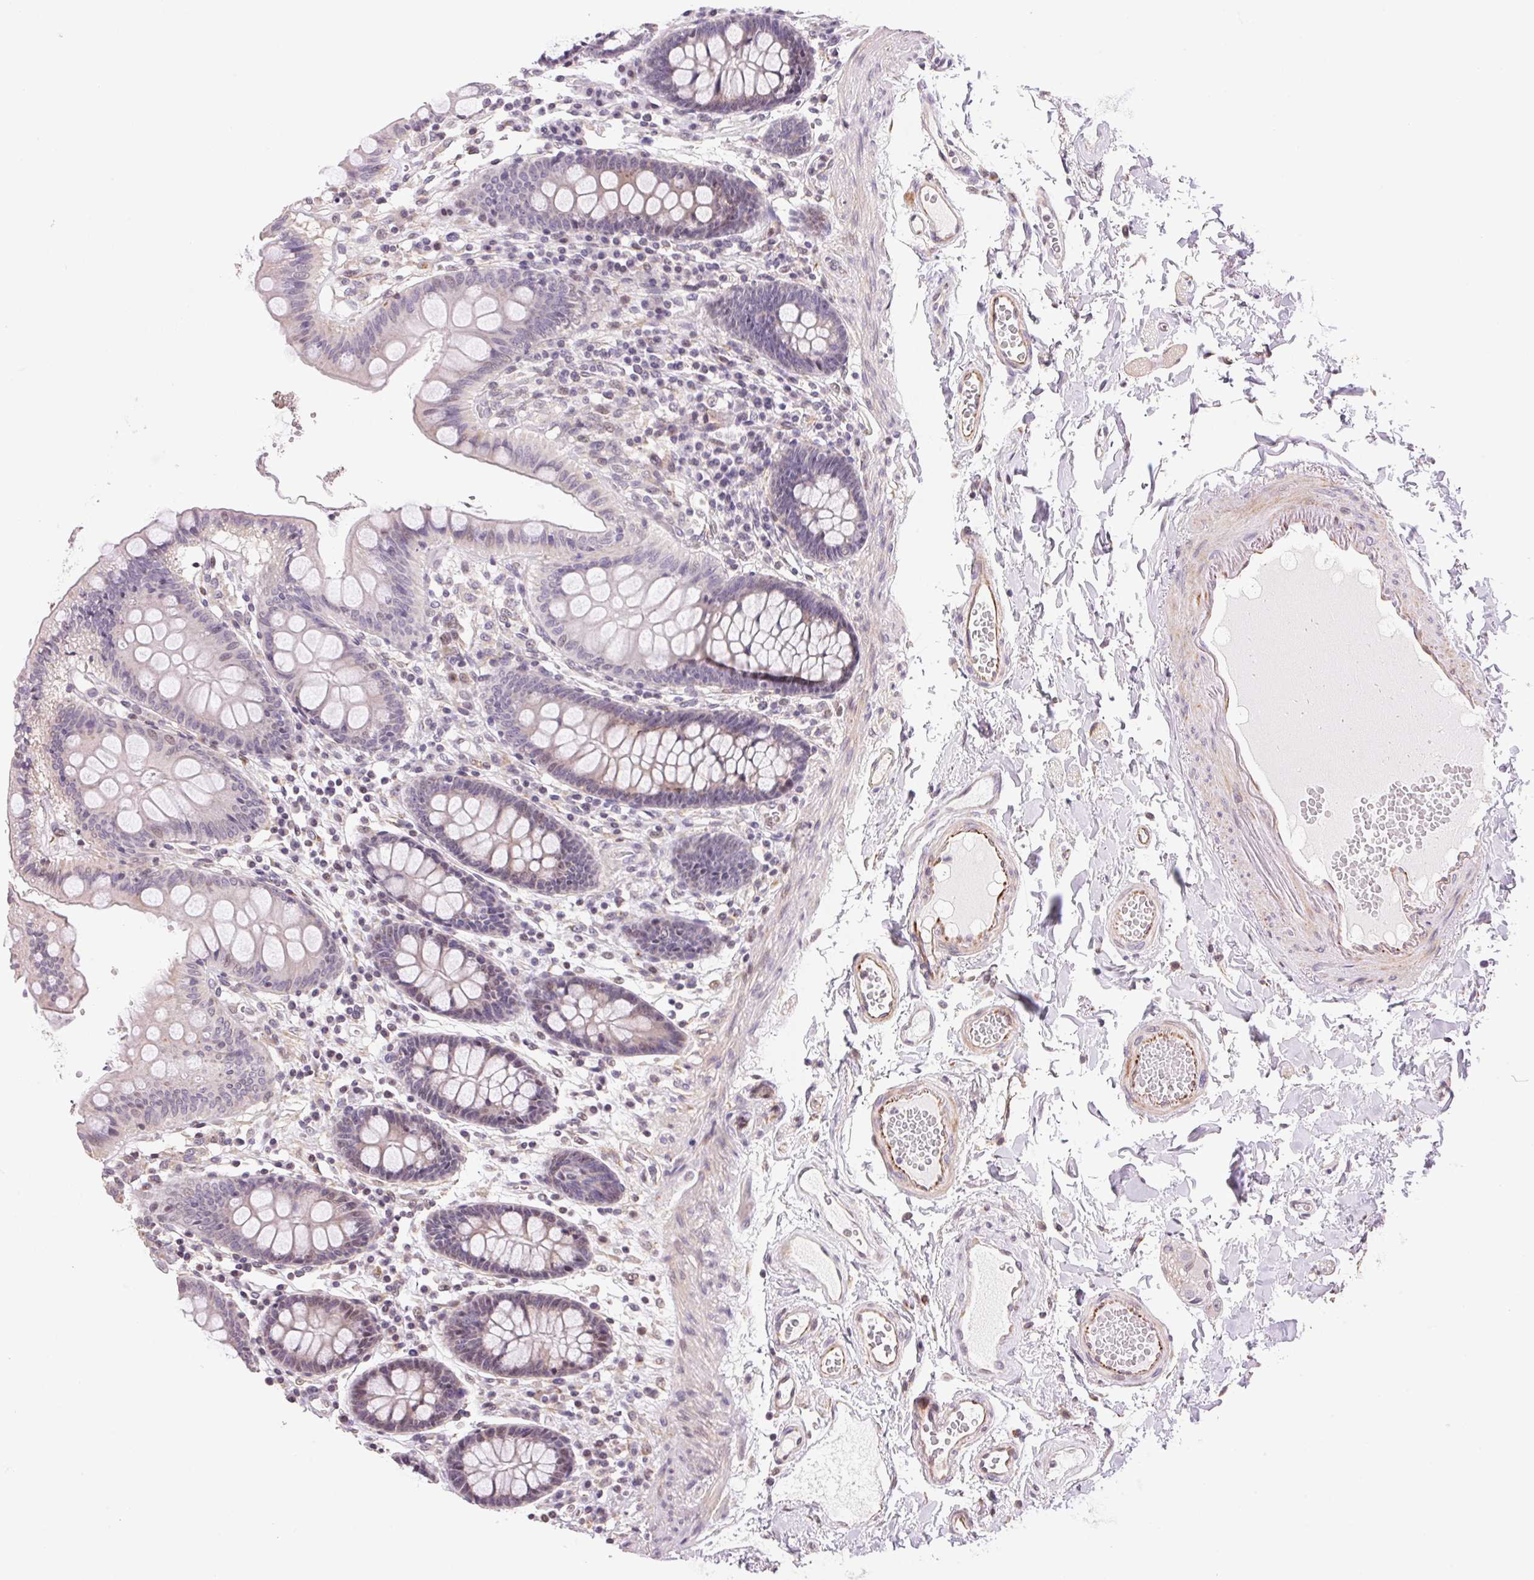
{"staining": {"intensity": "moderate", "quantity": ">75%", "location": "cytoplasmic/membranous"}, "tissue": "colon", "cell_type": "Endothelial cells", "image_type": "normal", "snomed": [{"axis": "morphology", "description": "Normal tissue, NOS"}, {"axis": "topography", "description": "Colon"}], "caption": "Endothelial cells exhibit medium levels of moderate cytoplasmic/membranous positivity in about >75% of cells in unremarkable human colon. The staining was performed using DAB to visualize the protein expression in brown, while the nuclei were stained in blue with hematoxylin (Magnification: 20x).", "gene": "GYG2", "patient": {"sex": "male", "age": 84}}